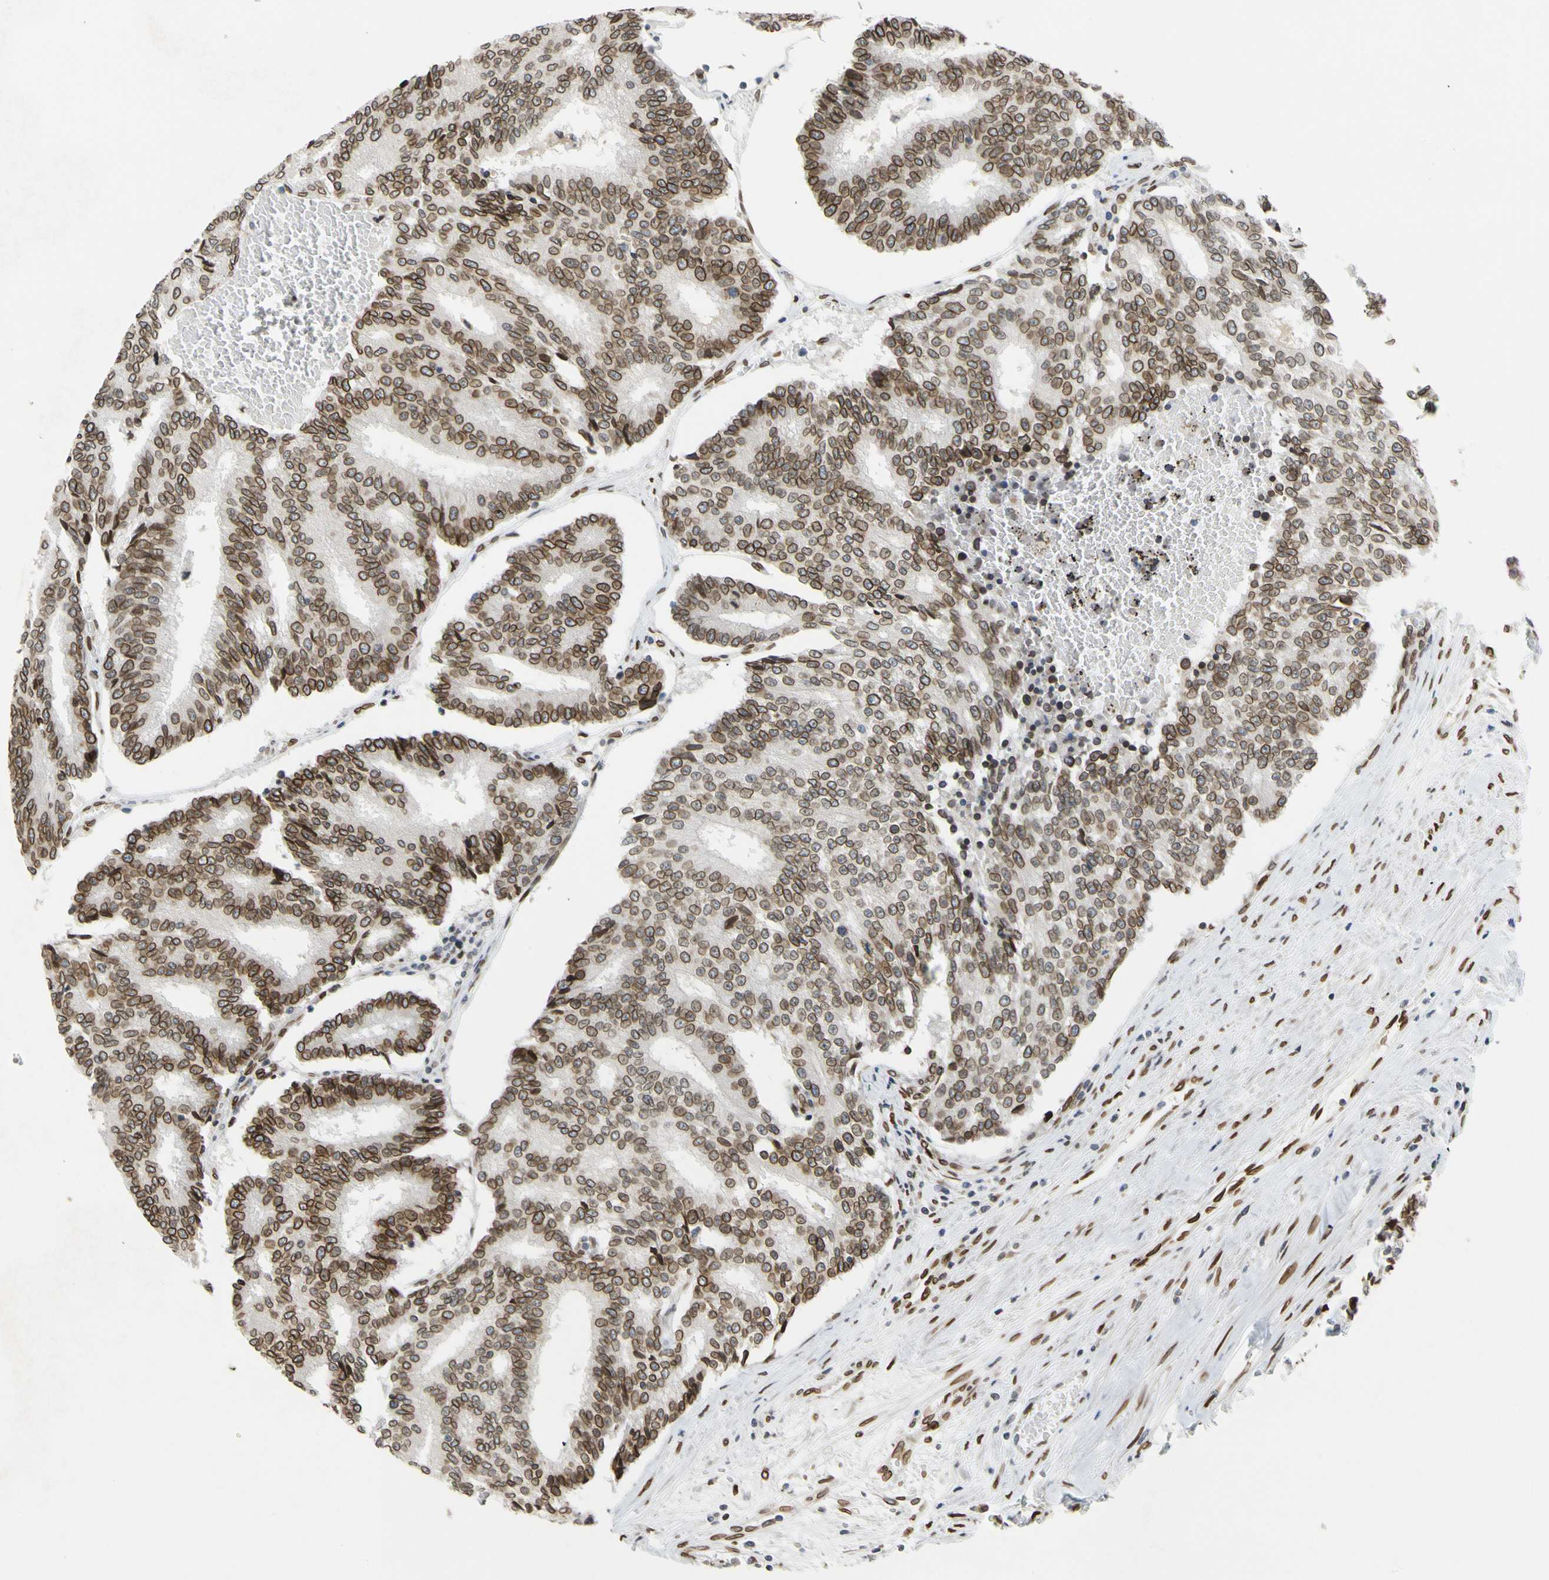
{"staining": {"intensity": "strong", "quantity": ">75%", "location": "cytoplasmic/membranous,nuclear"}, "tissue": "prostate cancer", "cell_type": "Tumor cells", "image_type": "cancer", "snomed": [{"axis": "morphology", "description": "Adenocarcinoma, High grade"}, {"axis": "topography", "description": "Prostate"}], "caption": "Immunohistochemistry histopathology image of neoplastic tissue: human prostate cancer (adenocarcinoma (high-grade)) stained using immunohistochemistry displays high levels of strong protein expression localized specifically in the cytoplasmic/membranous and nuclear of tumor cells, appearing as a cytoplasmic/membranous and nuclear brown color.", "gene": "SUN1", "patient": {"sex": "male", "age": 55}}